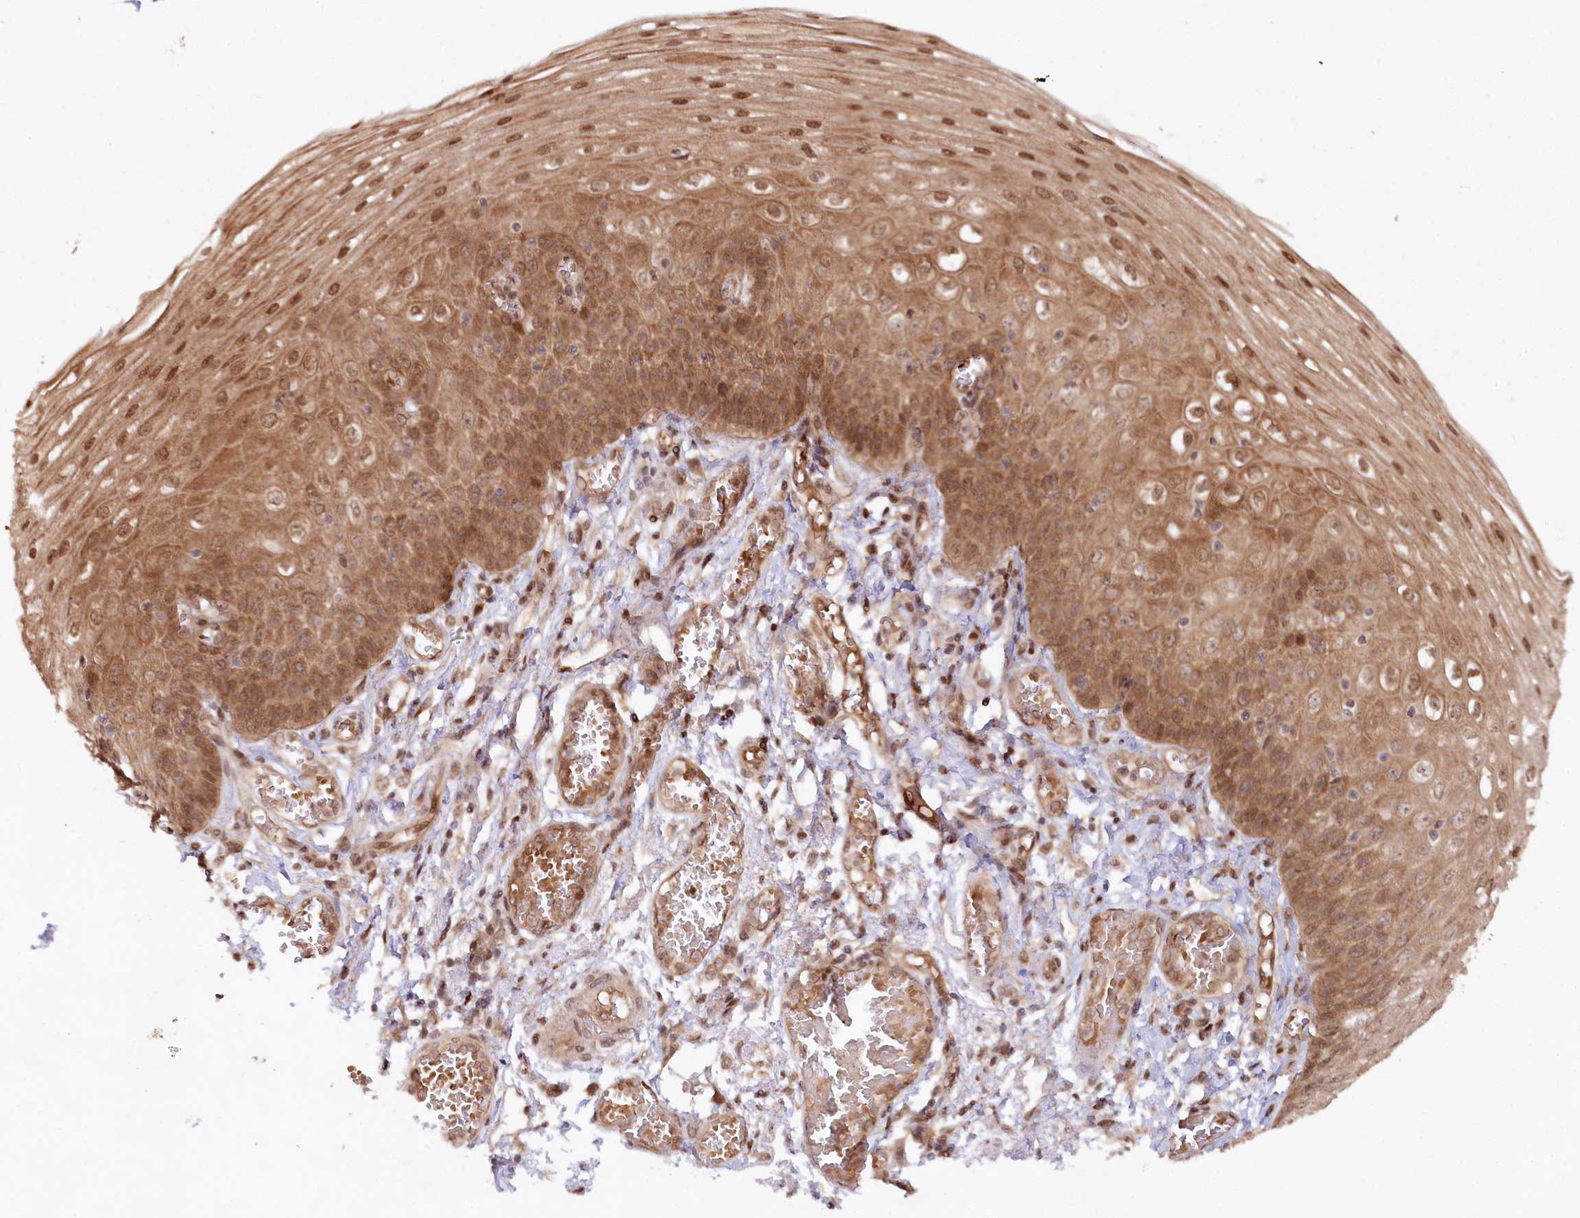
{"staining": {"intensity": "moderate", "quantity": ">75%", "location": "cytoplasmic/membranous,nuclear"}, "tissue": "esophagus", "cell_type": "Squamous epithelial cells", "image_type": "normal", "snomed": [{"axis": "morphology", "description": "Normal tissue, NOS"}, {"axis": "topography", "description": "Esophagus"}], "caption": "Immunohistochemistry (IHC) of normal human esophagus exhibits medium levels of moderate cytoplasmic/membranous,nuclear staining in approximately >75% of squamous epithelial cells. (DAB = brown stain, brightfield microscopy at high magnification).", "gene": "CCDC65", "patient": {"sex": "male", "age": 81}}